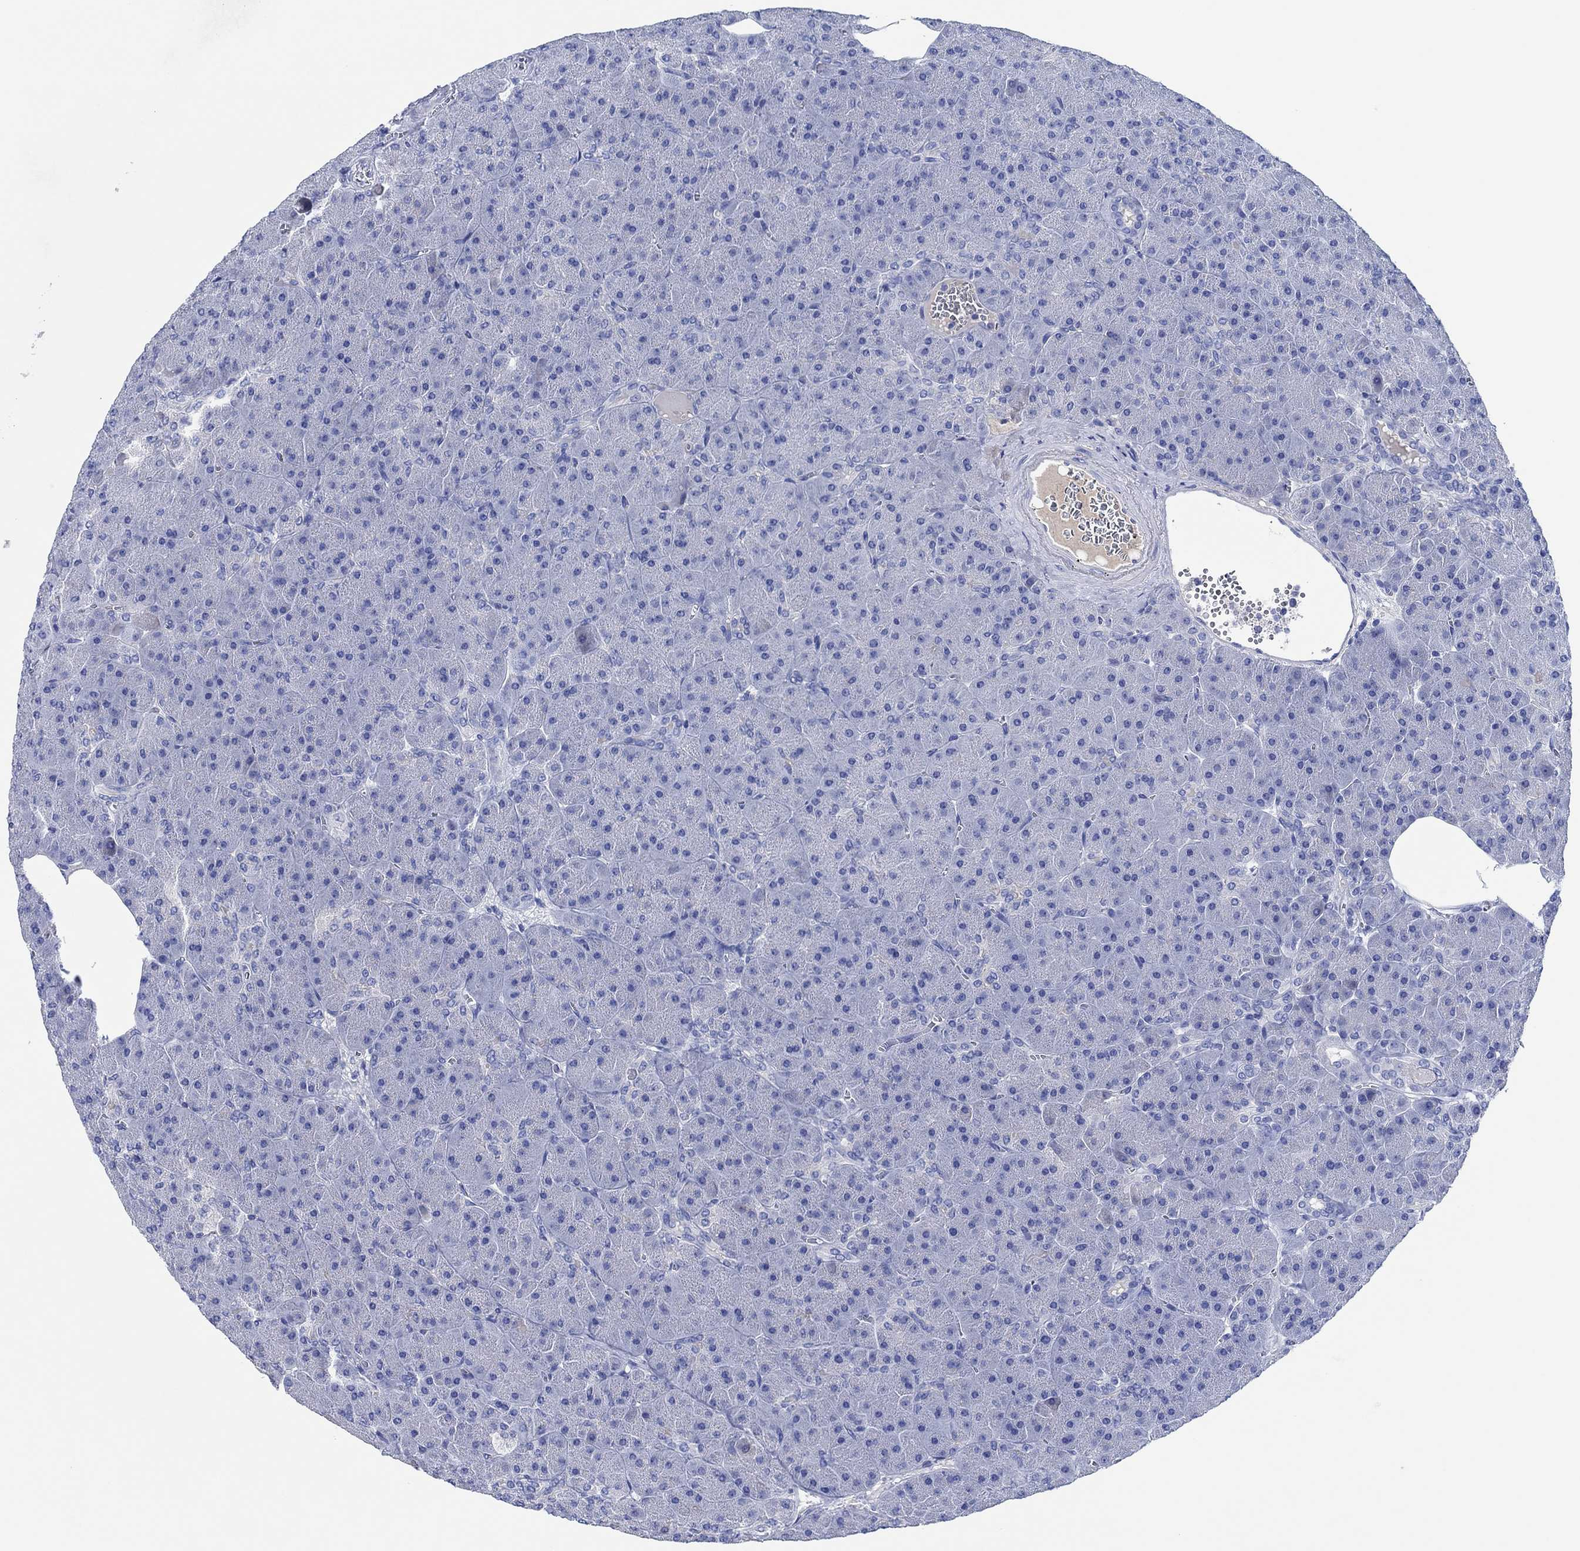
{"staining": {"intensity": "negative", "quantity": "none", "location": "none"}, "tissue": "pancreas", "cell_type": "Exocrine glandular cells", "image_type": "normal", "snomed": [{"axis": "morphology", "description": "Normal tissue, NOS"}, {"axis": "topography", "description": "Pancreas"}], "caption": "This image is of benign pancreas stained with IHC to label a protein in brown with the nuclei are counter-stained blue. There is no staining in exocrine glandular cells. The staining was performed using DAB (3,3'-diaminobenzidine) to visualize the protein expression in brown, while the nuclei were stained in blue with hematoxylin (Magnification: 20x).", "gene": "CPNE6", "patient": {"sex": "male", "age": 61}}